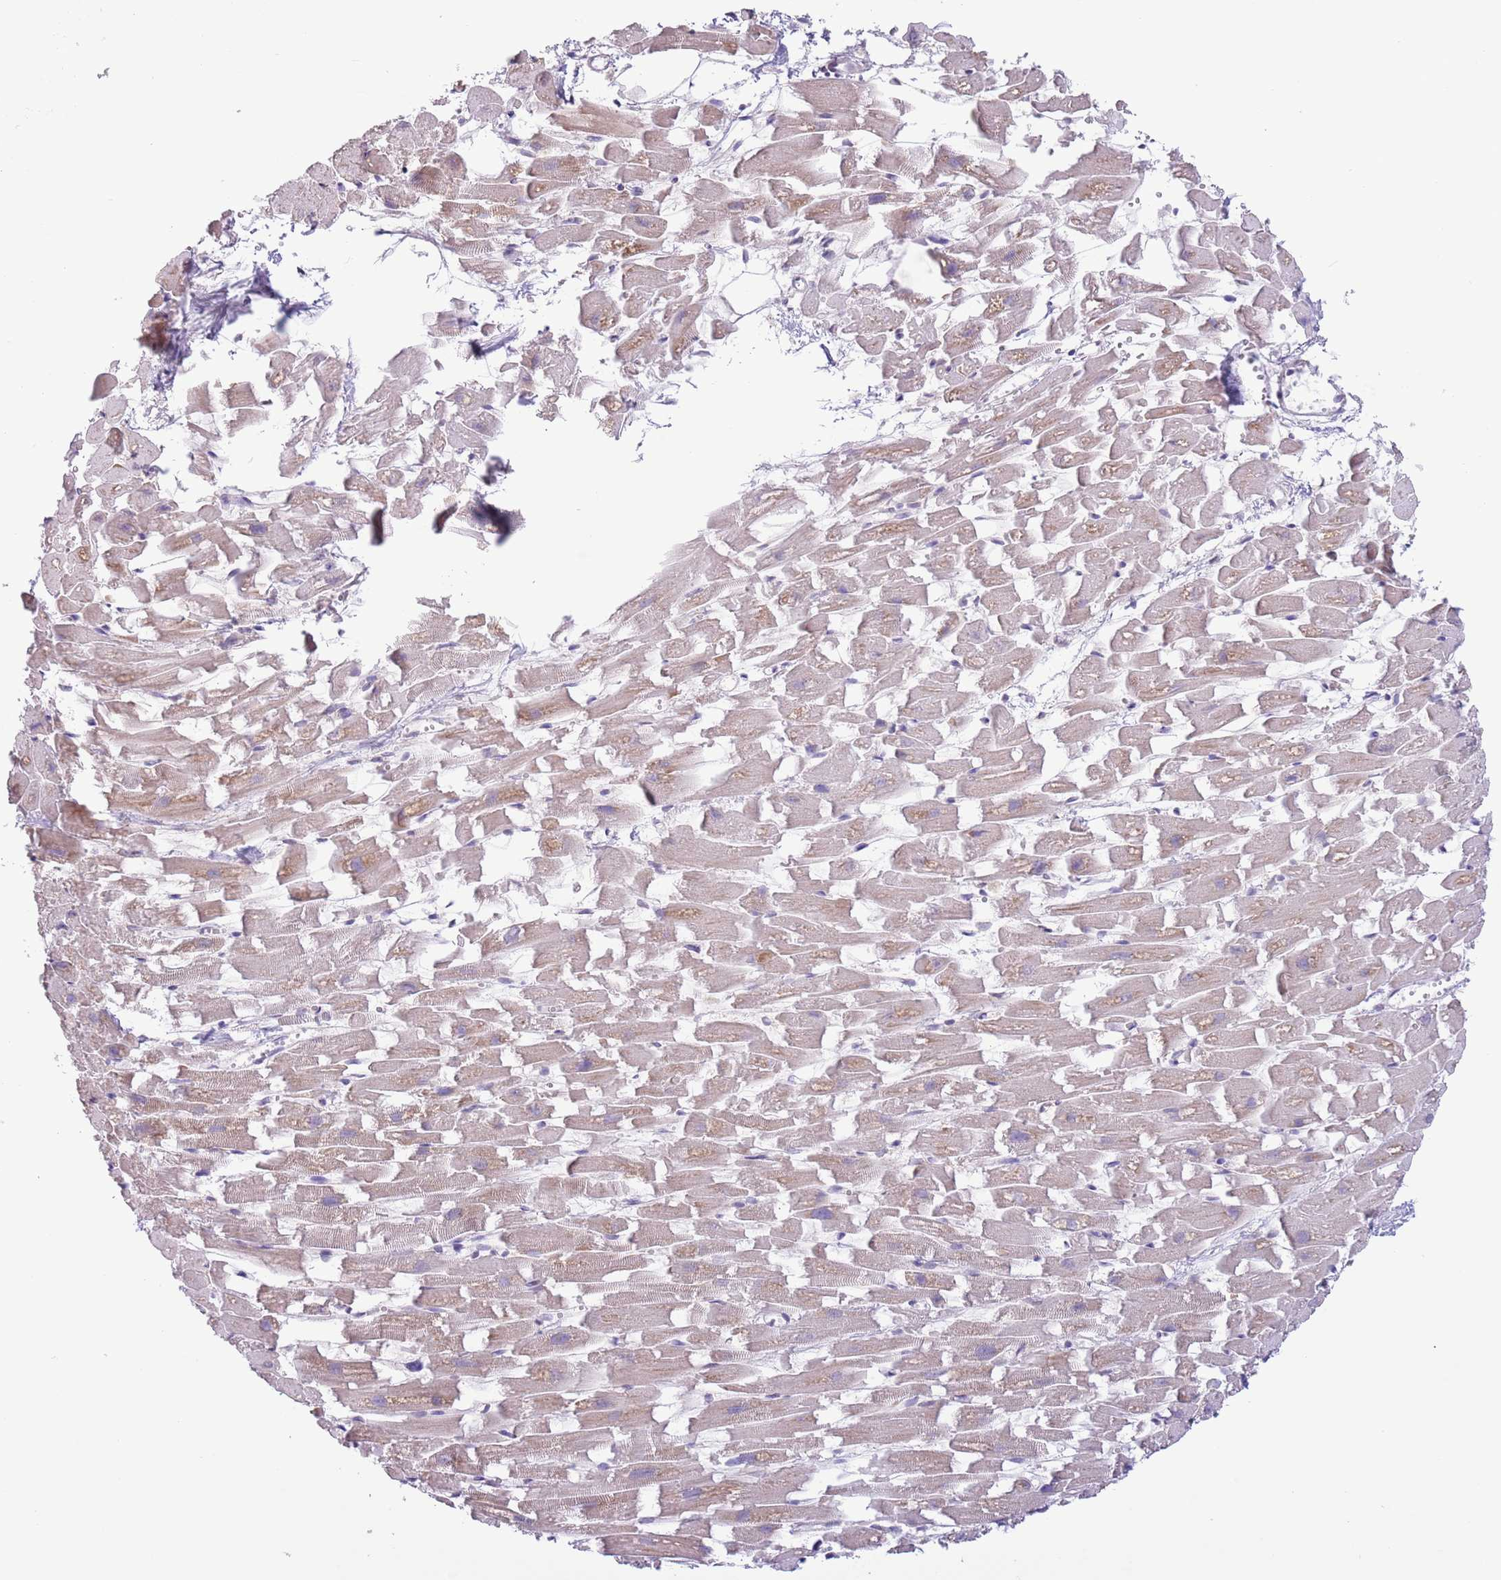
{"staining": {"intensity": "weak", "quantity": "25%-75%", "location": "cytoplasmic/membranous"}, "tissue": "heart muscle", "cell_type": "Cardiomyocytes", "image_type": "normal", "snomed": [{"axis": "morphology", "description": "Normal tissue, NOS"}, {"axis": "topography", "description": "Heart"}], "caption": "A histopathology image of human heart muscle stained for a protein reveals weak cytoplasmic/membranous brown staining in cardiomyocytes. Using DAB (brown) and hematoxylin (blue) stains, captured at high magnification using brightfield microscopy.", "gene": "ZNF576", "patient": {"sex": "female", "age": 64}}